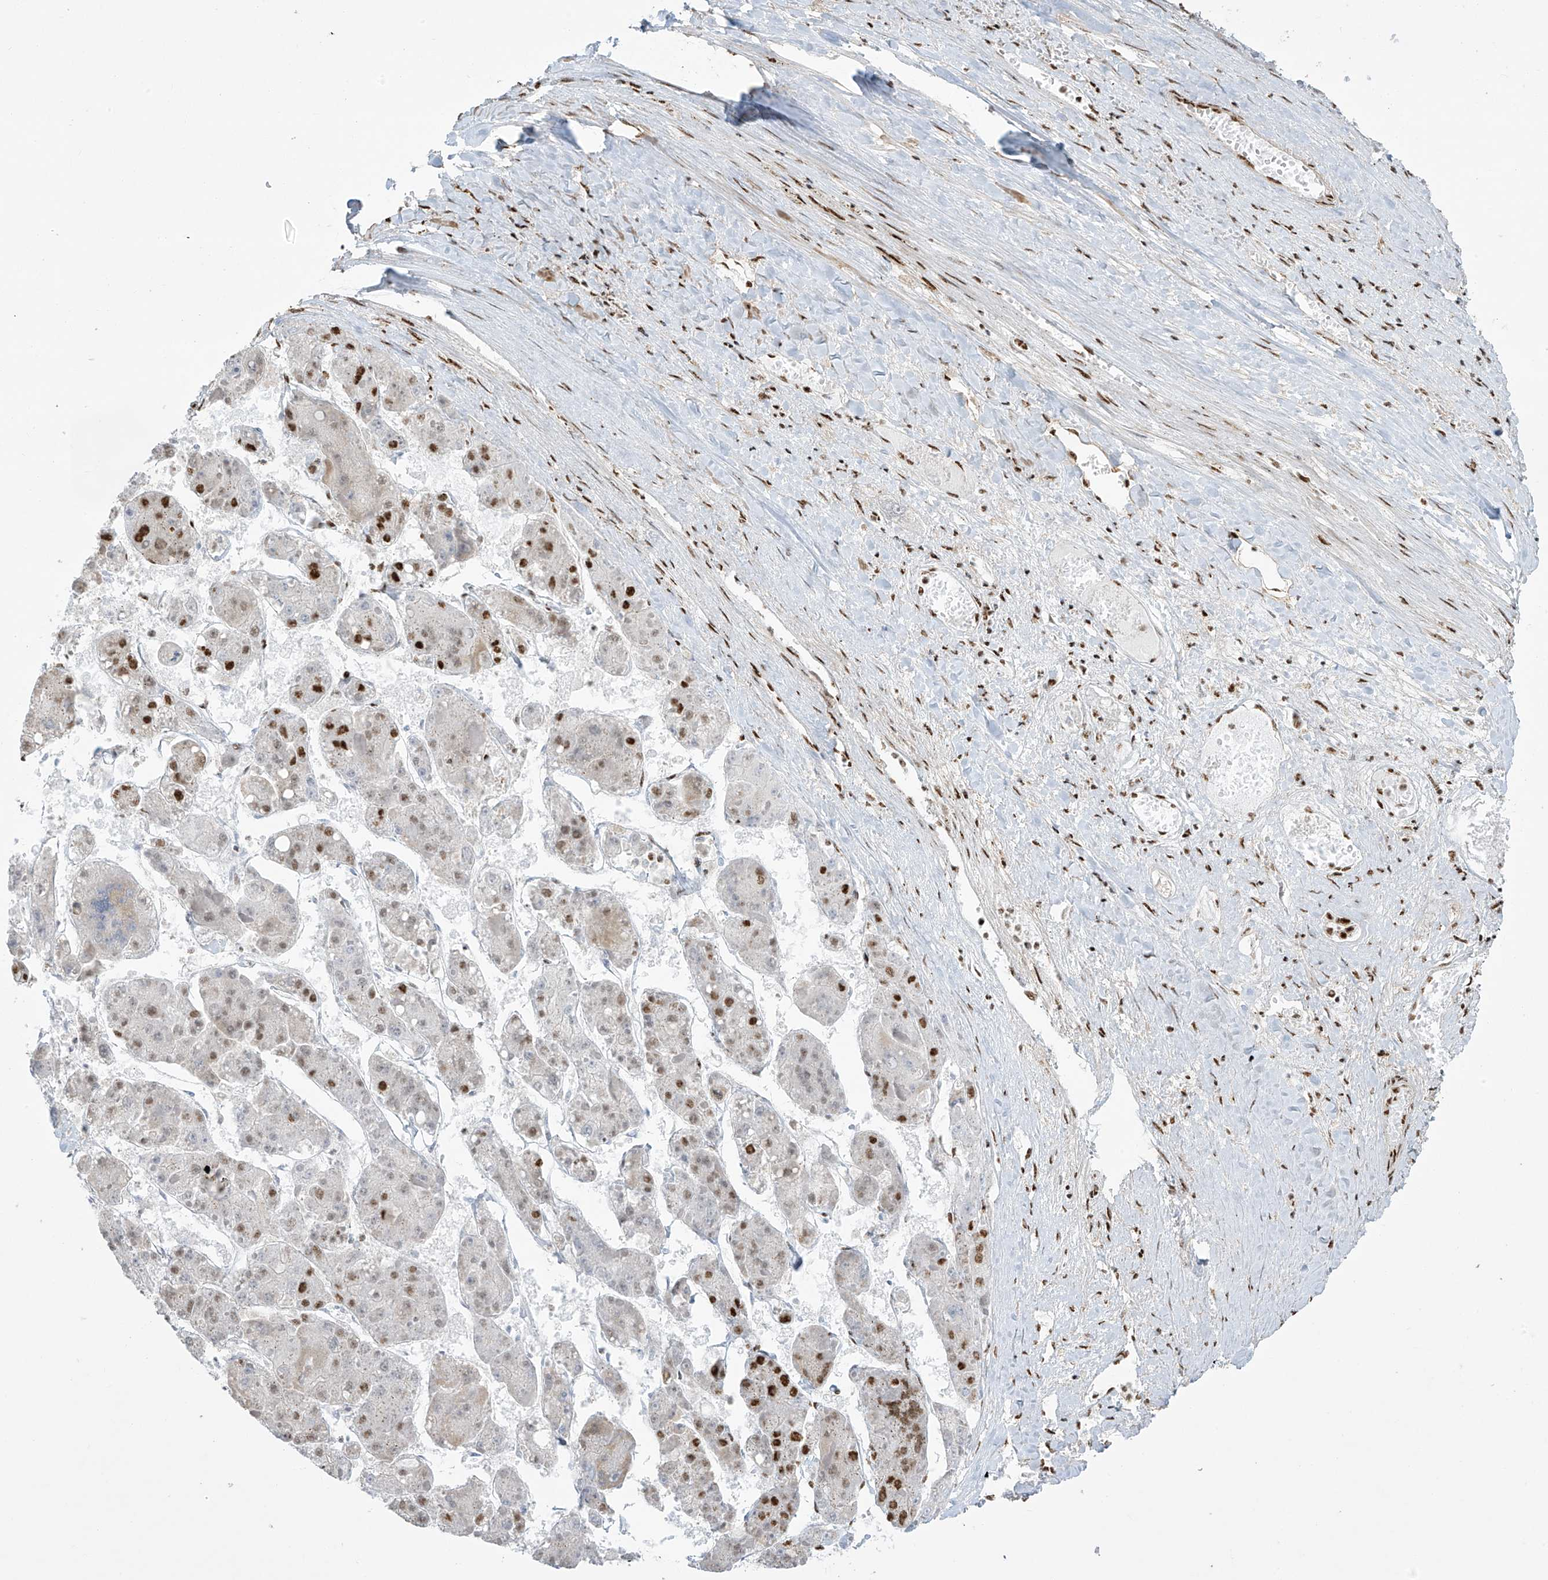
{"staining": {"intensity": "strong", "quantity": "25%-75%", "location": "nuclear"}, "tissue": "liver cancer", "cell_type": "Tumor cells", "image_type": "cancer", "snomed": [{"axis": "morphology", "description": "Carcinoma, Hepatocellular, NOS"}, {"axis": "topography", "description": "Liver"}], "caption": "Approximately 25%-75% of tumor cells in hepatocellular carcinoma (liver) show strong nuclear protein staining as visualized by brown immunohistochemical staining.", "gene": "MS4A6A", "patient": {"sex": "female", "age": 73}}